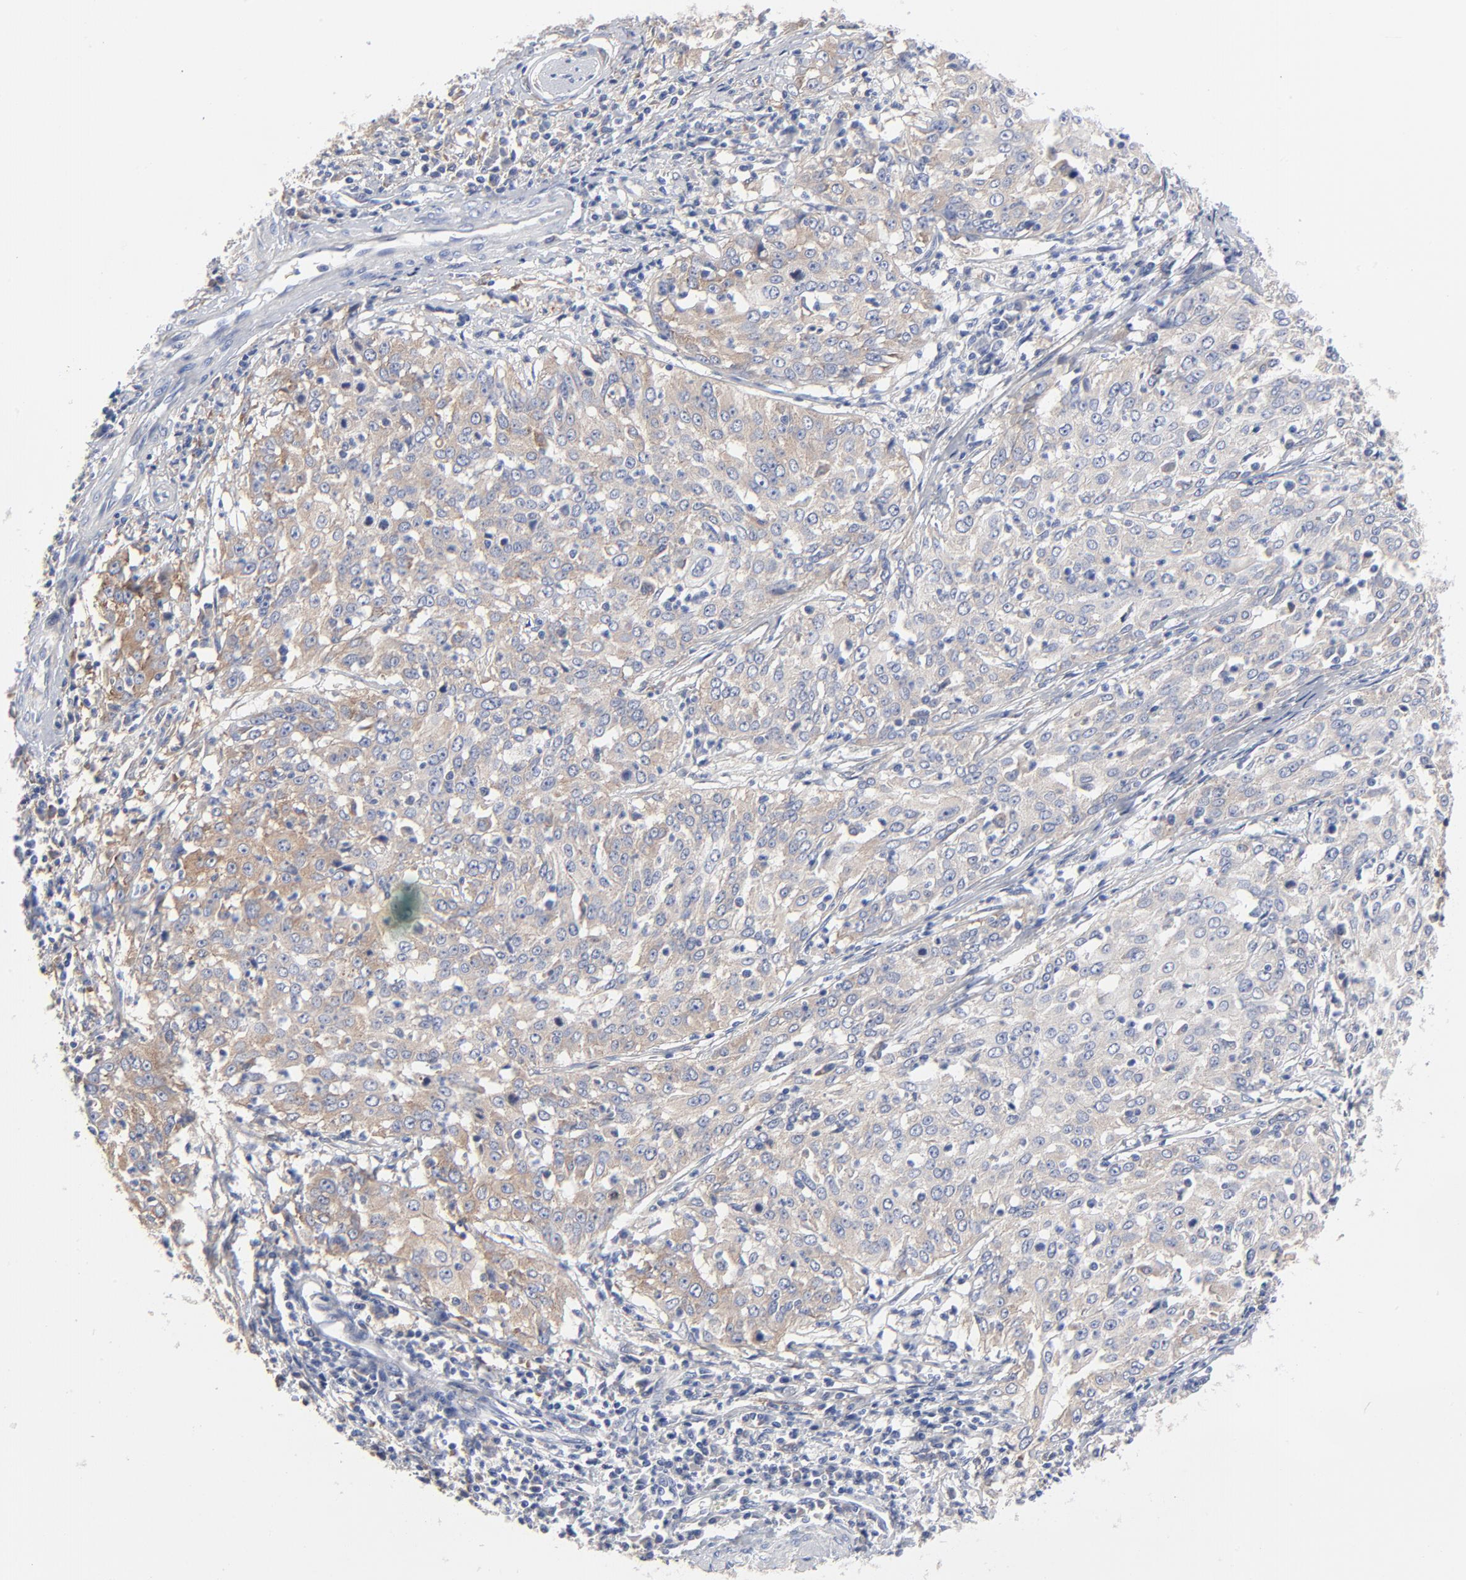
{"staining": {"intensity": "weak", "quantity": ">75%", "location": "cytoplasmic/membranous"}, "tissue": "cervical cancer", "cell_type": "Tumor cells", "image_type": "cancer", "snomed": [{"axis": "morphology", "description": "Squamous cell carcinoma, NOS"}, {"axis": "topography", "description": "Cervix"}], "caption": "A low amount of weak cytoplasmic/membranous staining is seen in about >75% of tumor cells in cervical cancer (squamous cell carcinoma) tissue.", "gene": "STAT2", "patient": {"sex": "female", "age": 39}}